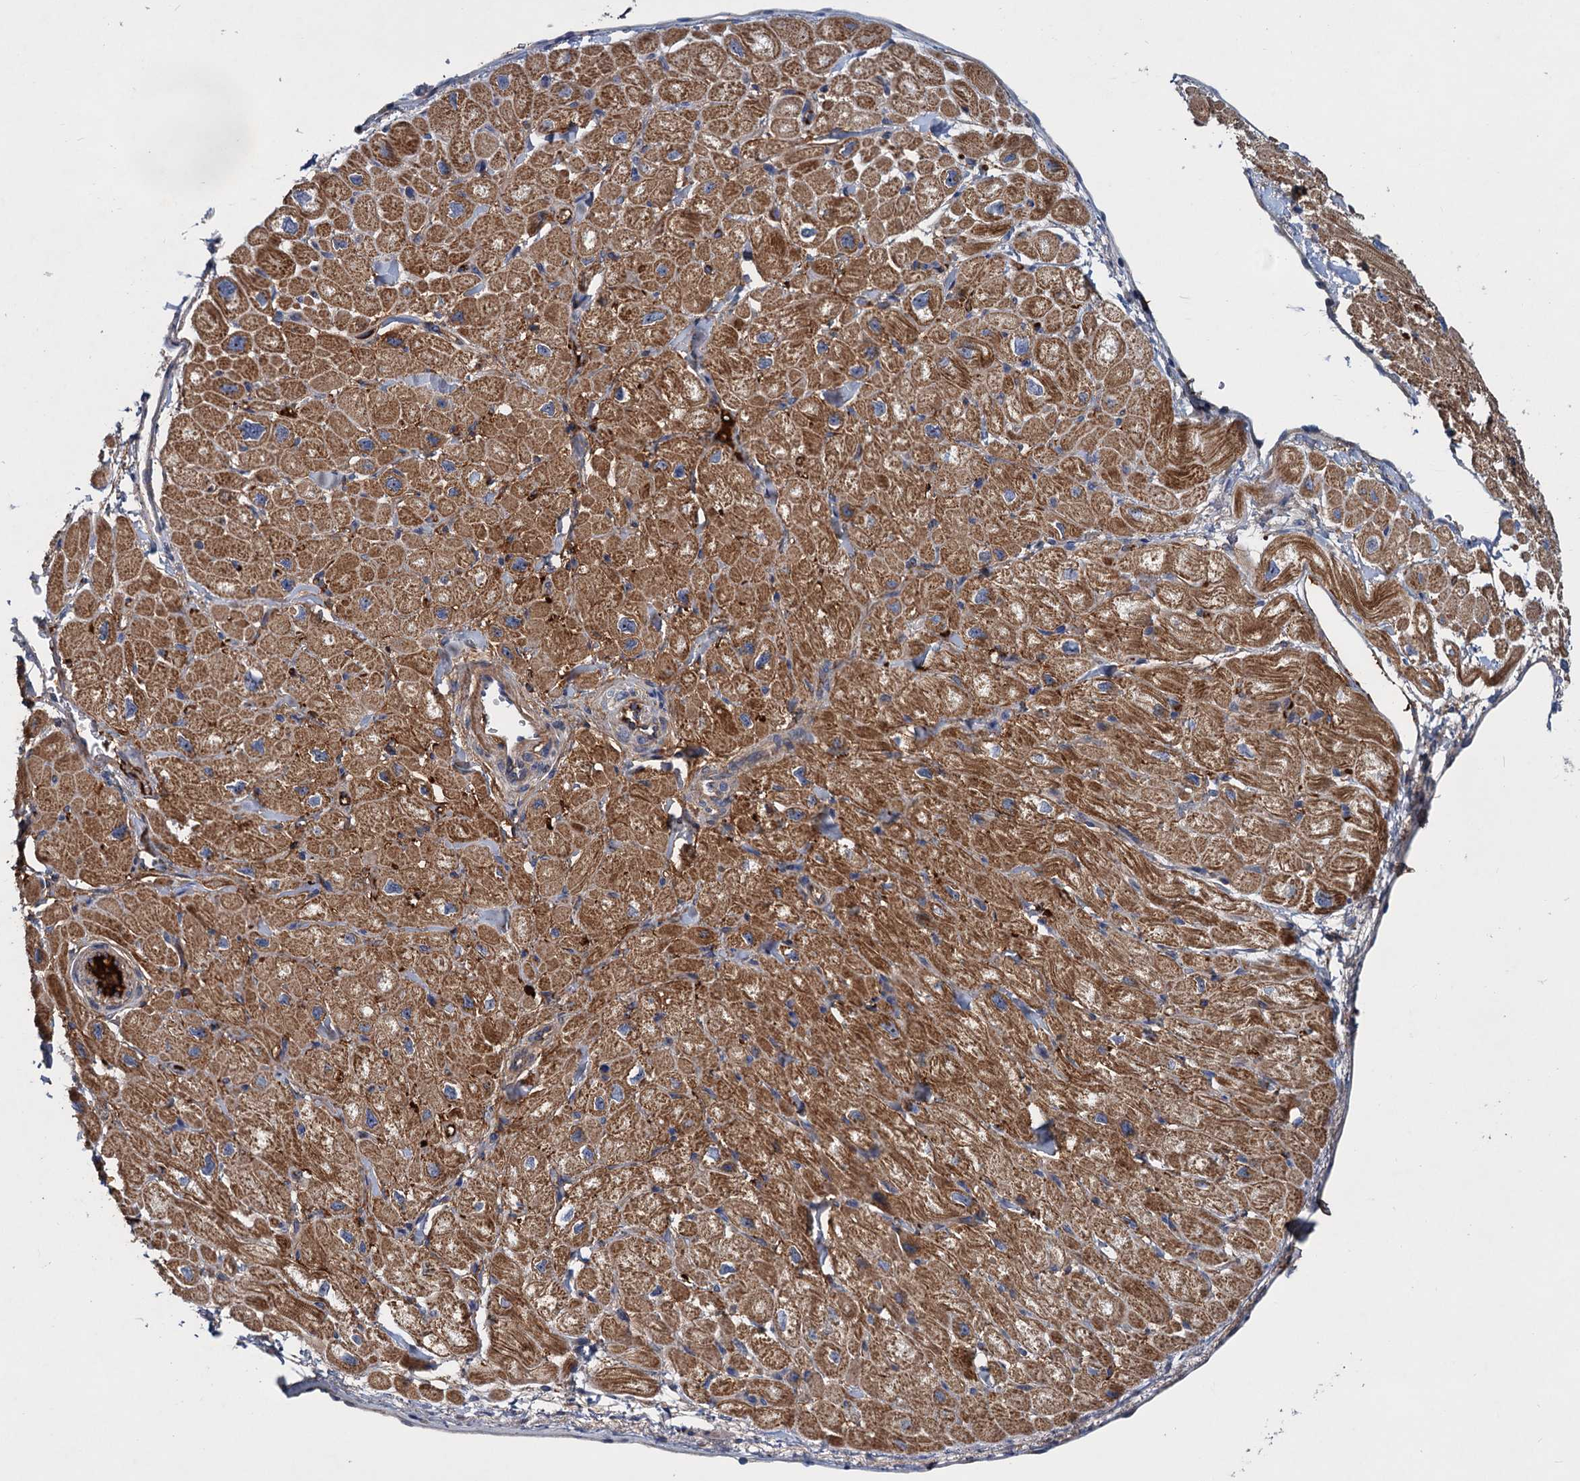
{"staining": {"intensity": "strong", "quantity": ">75%", "location": "cytoplasmic/membranous"}, "tissue": "heart muscle", "cell_type": "Cardiomyocytes", "image_type": "normal", "snomed": [{"axis": "morphology", "description": "Normal tissue, NOS"}, {"axis": "topography", "description": "Heart"}], "caption": "Immunohistochemical staining of benign human heart muscle shows high levels of strong cytoplasmic/membranous staining in approximately >75% of cardiomyocytes. (DAB (3,3'-diaminobenzidine) = brown stain, brightfield microscopy at high magnification).", "gene": "CHRD", "patient": {"sex": "male", "age": 65}}